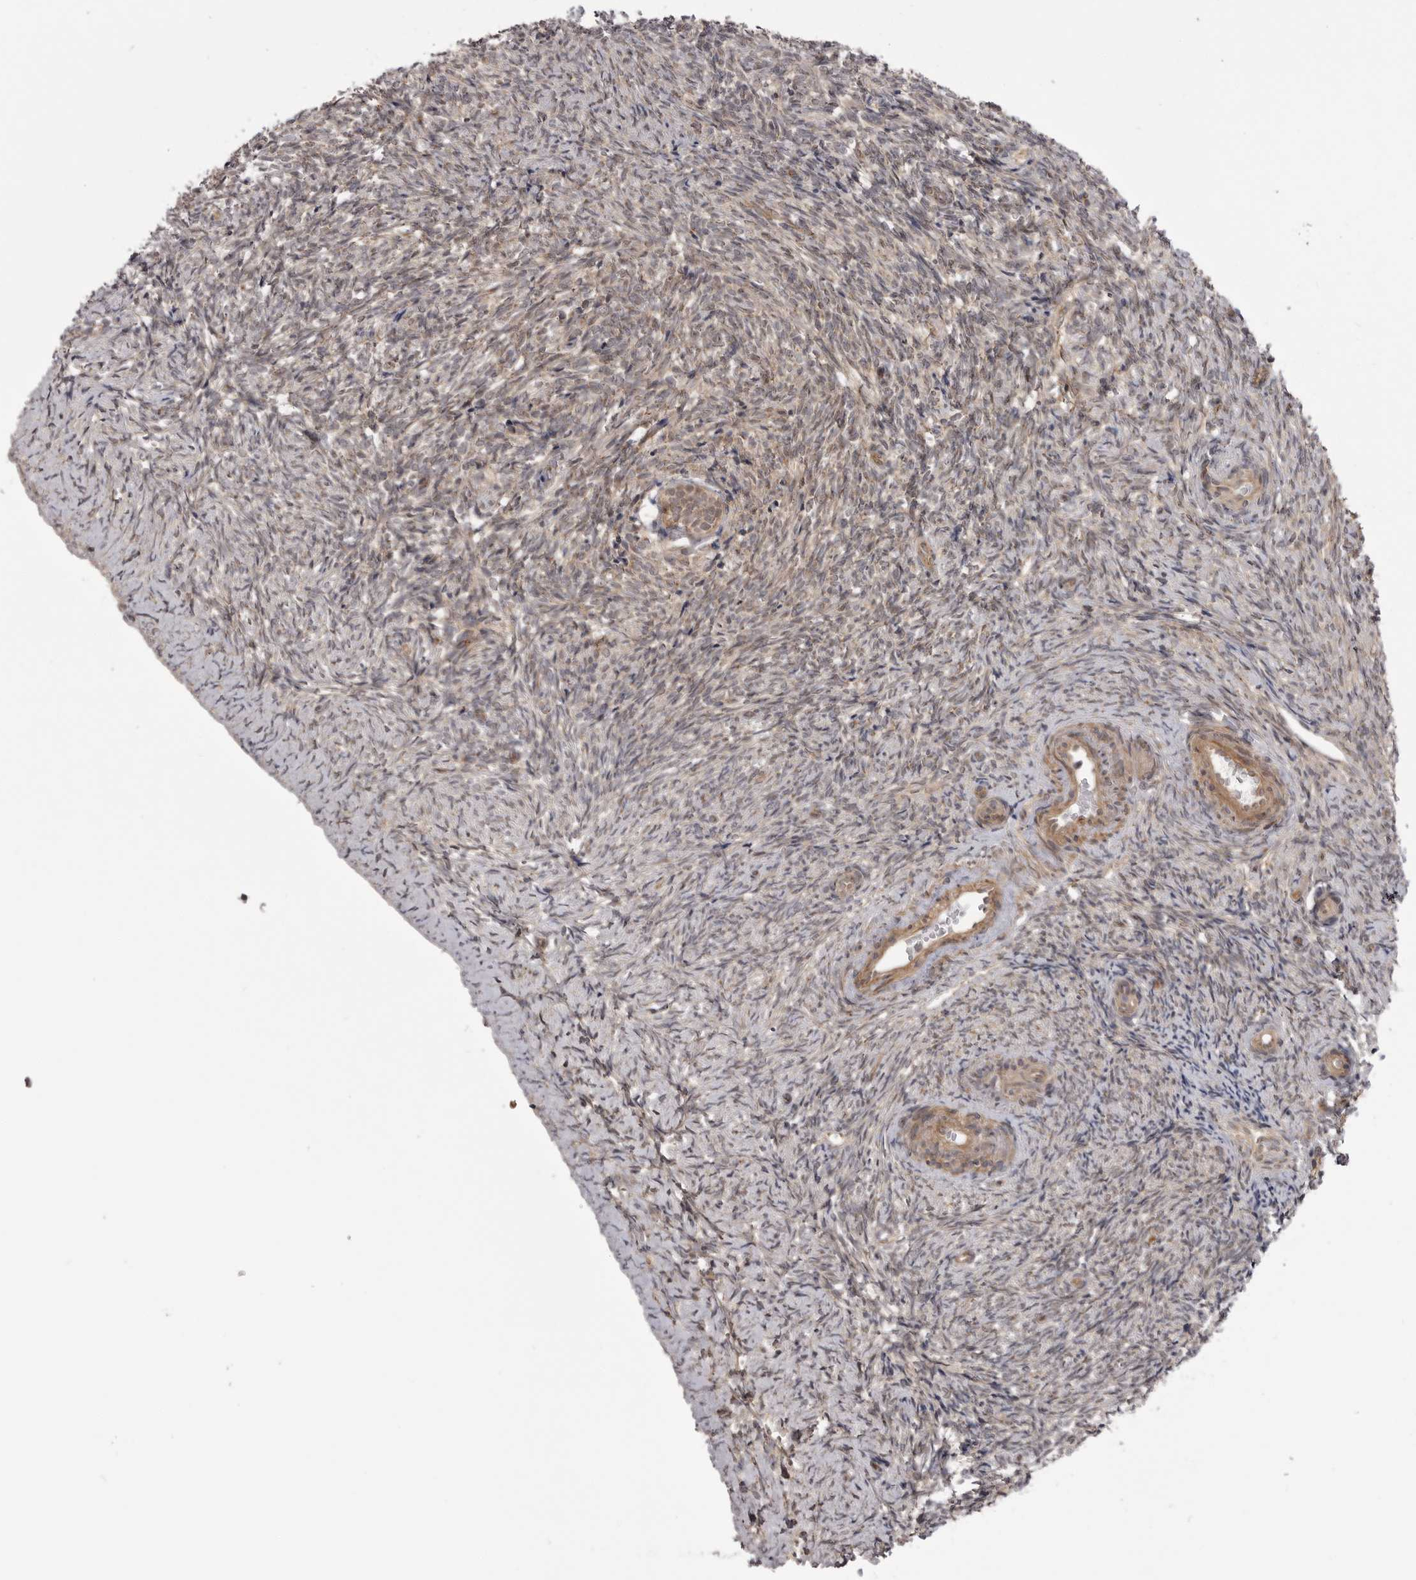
{"staining": {"intensity": "strong", "quantity": ">75%", "location": "cytoplasmic/membranous"}, "tissue": "ovary", "cell_type": "Follicle cells", "image_type": "normal", "snomed": [{"axis": "morphology", "description": "Normal tissue, NOS"}, {"axis": "topography", "description": "Ovary"}], "caption": "Immunohistochemistry (IHC) histopathology image of benign ovary: human ovary stained using immunohistochemistry demonstrates high levels of strong protein expression localized specifically in the cytoplasmic/membranous of follicle cells, appearing as a cytoplasmic/membranous brown color.", "gene": "PDCL", "patient": {"sex": "female", "age": 41}}